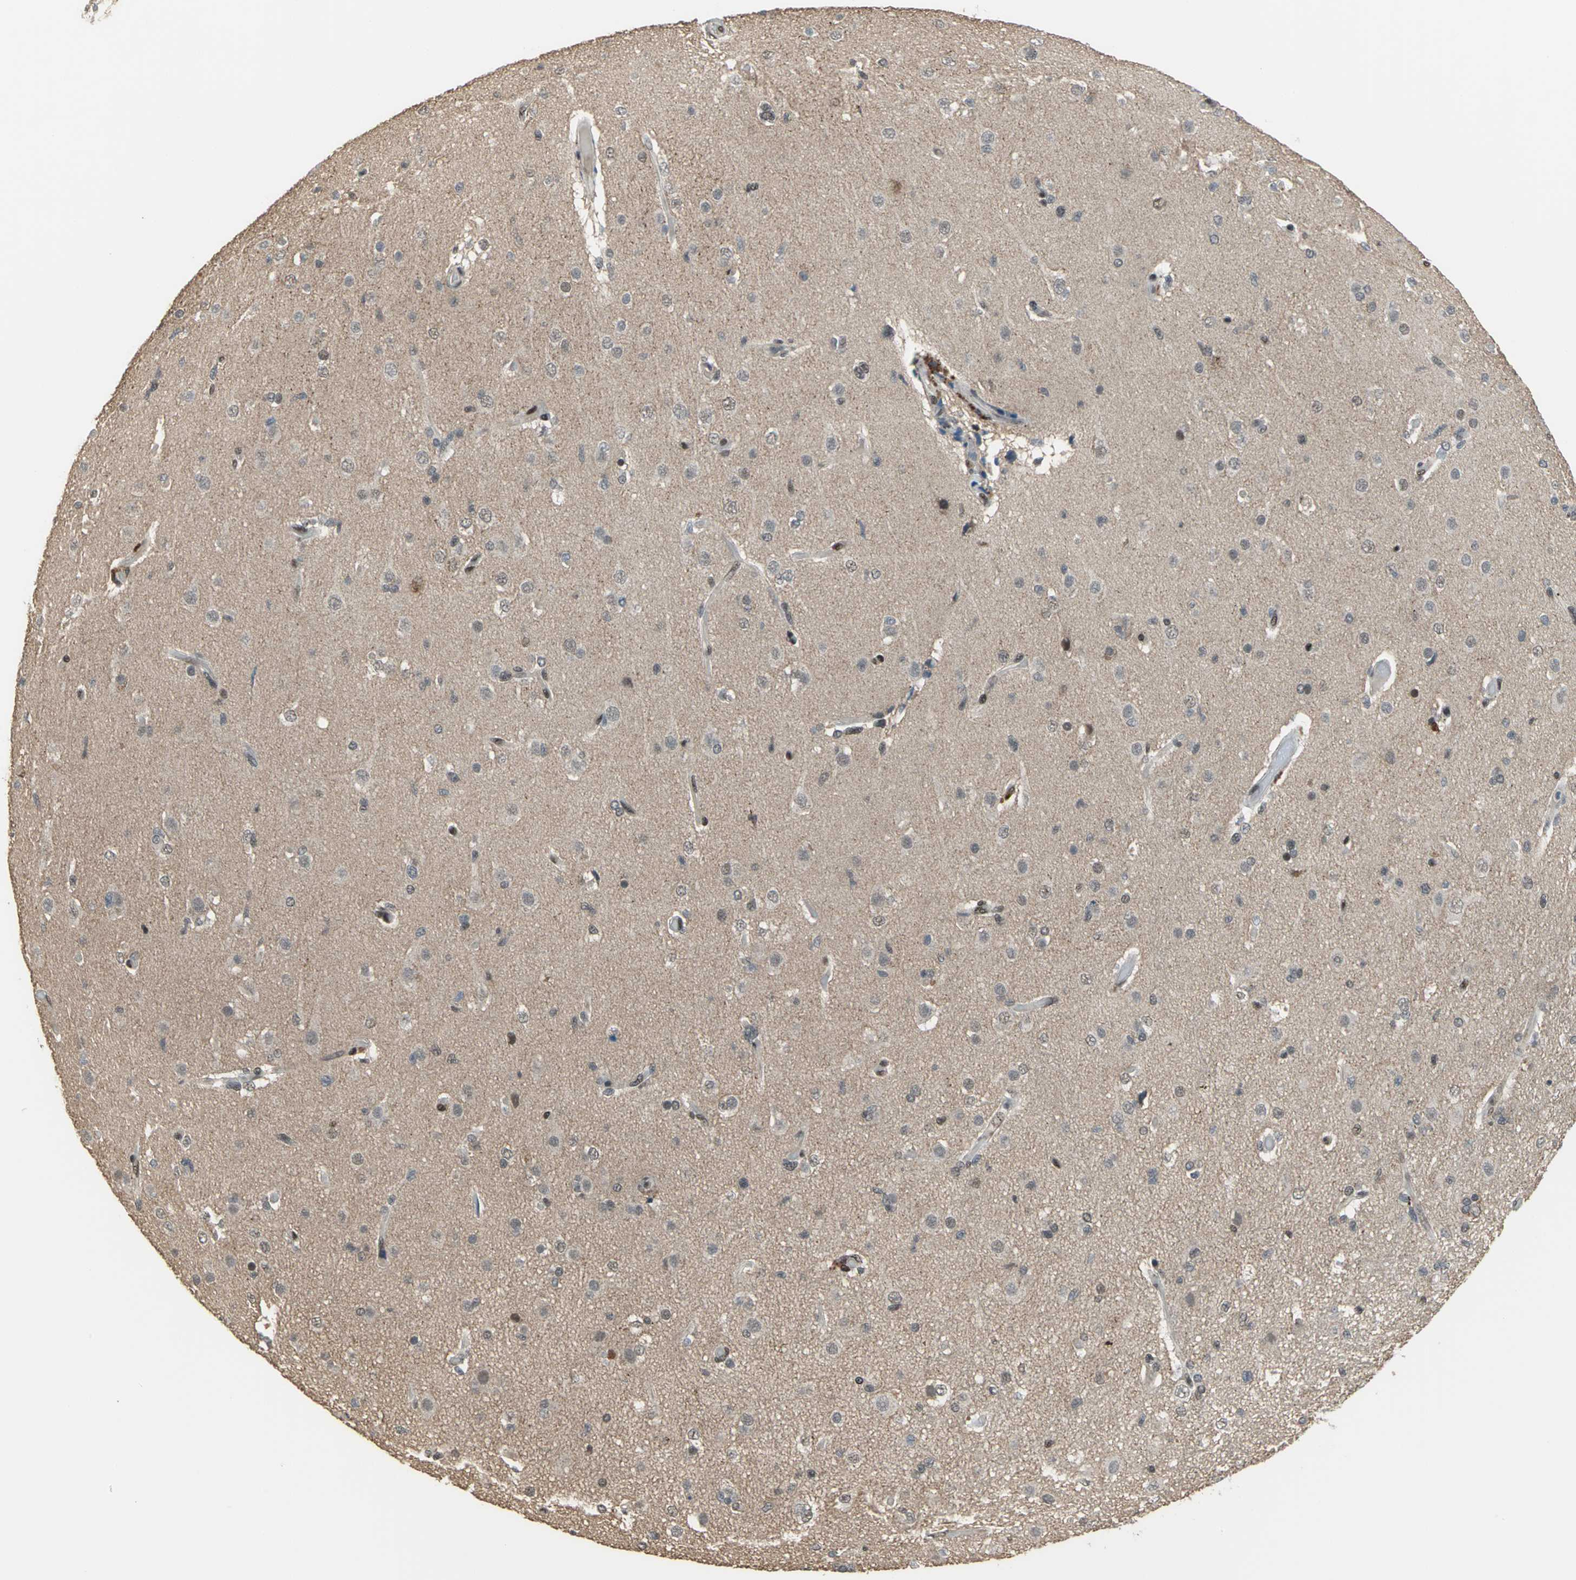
{"staining": {"intensity": "moderate", "quantity": "<25%", "location": "cytoplasmic/membranous,nuclear"}, "tissue": "glioma", "cell_type": "Tumor cells", "image_type": "cancer", "snomed": [{"axis": "morphology", "description": "Glioma, malignant, High grade"}, {"axis": "topography", "description": "Brain"}], "caption": "Glioma stained with DAB immunohistochemistry demonstrates low levels of moderate cytoplasmic/membranous and nuclear positivity in approximately <25% of tumor cells. Immunohistochemistry stains the protein in brown and the nuclei are stained blue.", "gene": "ELF2", "patient": {"sex": "male", "age": 33}}